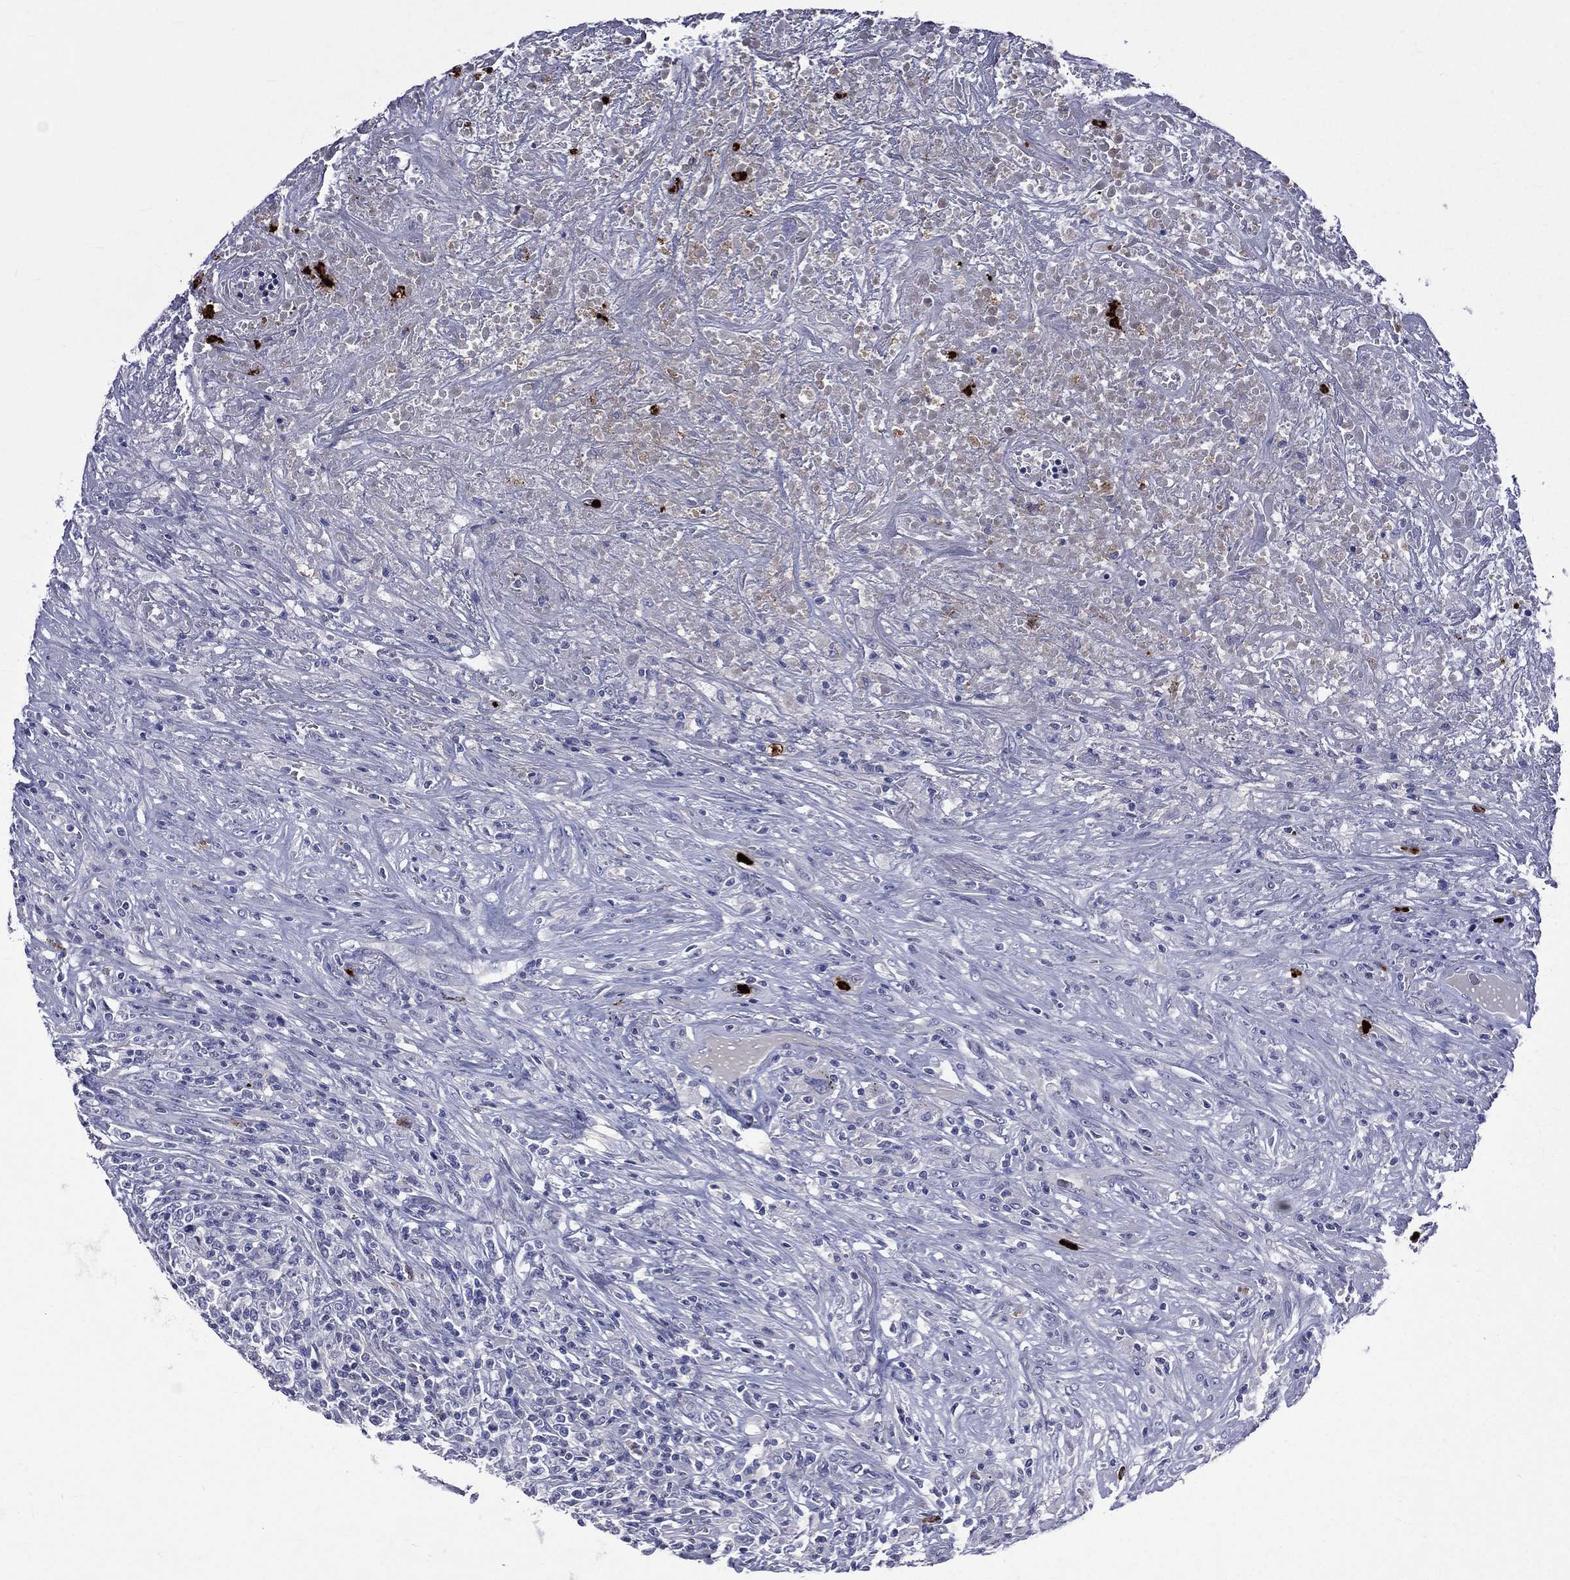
{"staining": {"intensity": "negative", "quantity": "none", "location": "none"}, "tissue": "lymphoma", "cell_type": "Tumor cells", "image_type": "cancer", "snomed": [{"axis": "morphology", "description": "Malignant lymphoma, non-Hodgkin's type, High grade"}, {"axis": "topography", "description": "Lung"}], "caption": "There is no significant expression in tumor cells of high-grade malignant lymphoma, non-Hodgkin's type.", "gene": "ELANE", "patient": {"sex": "male", "age": 79}}